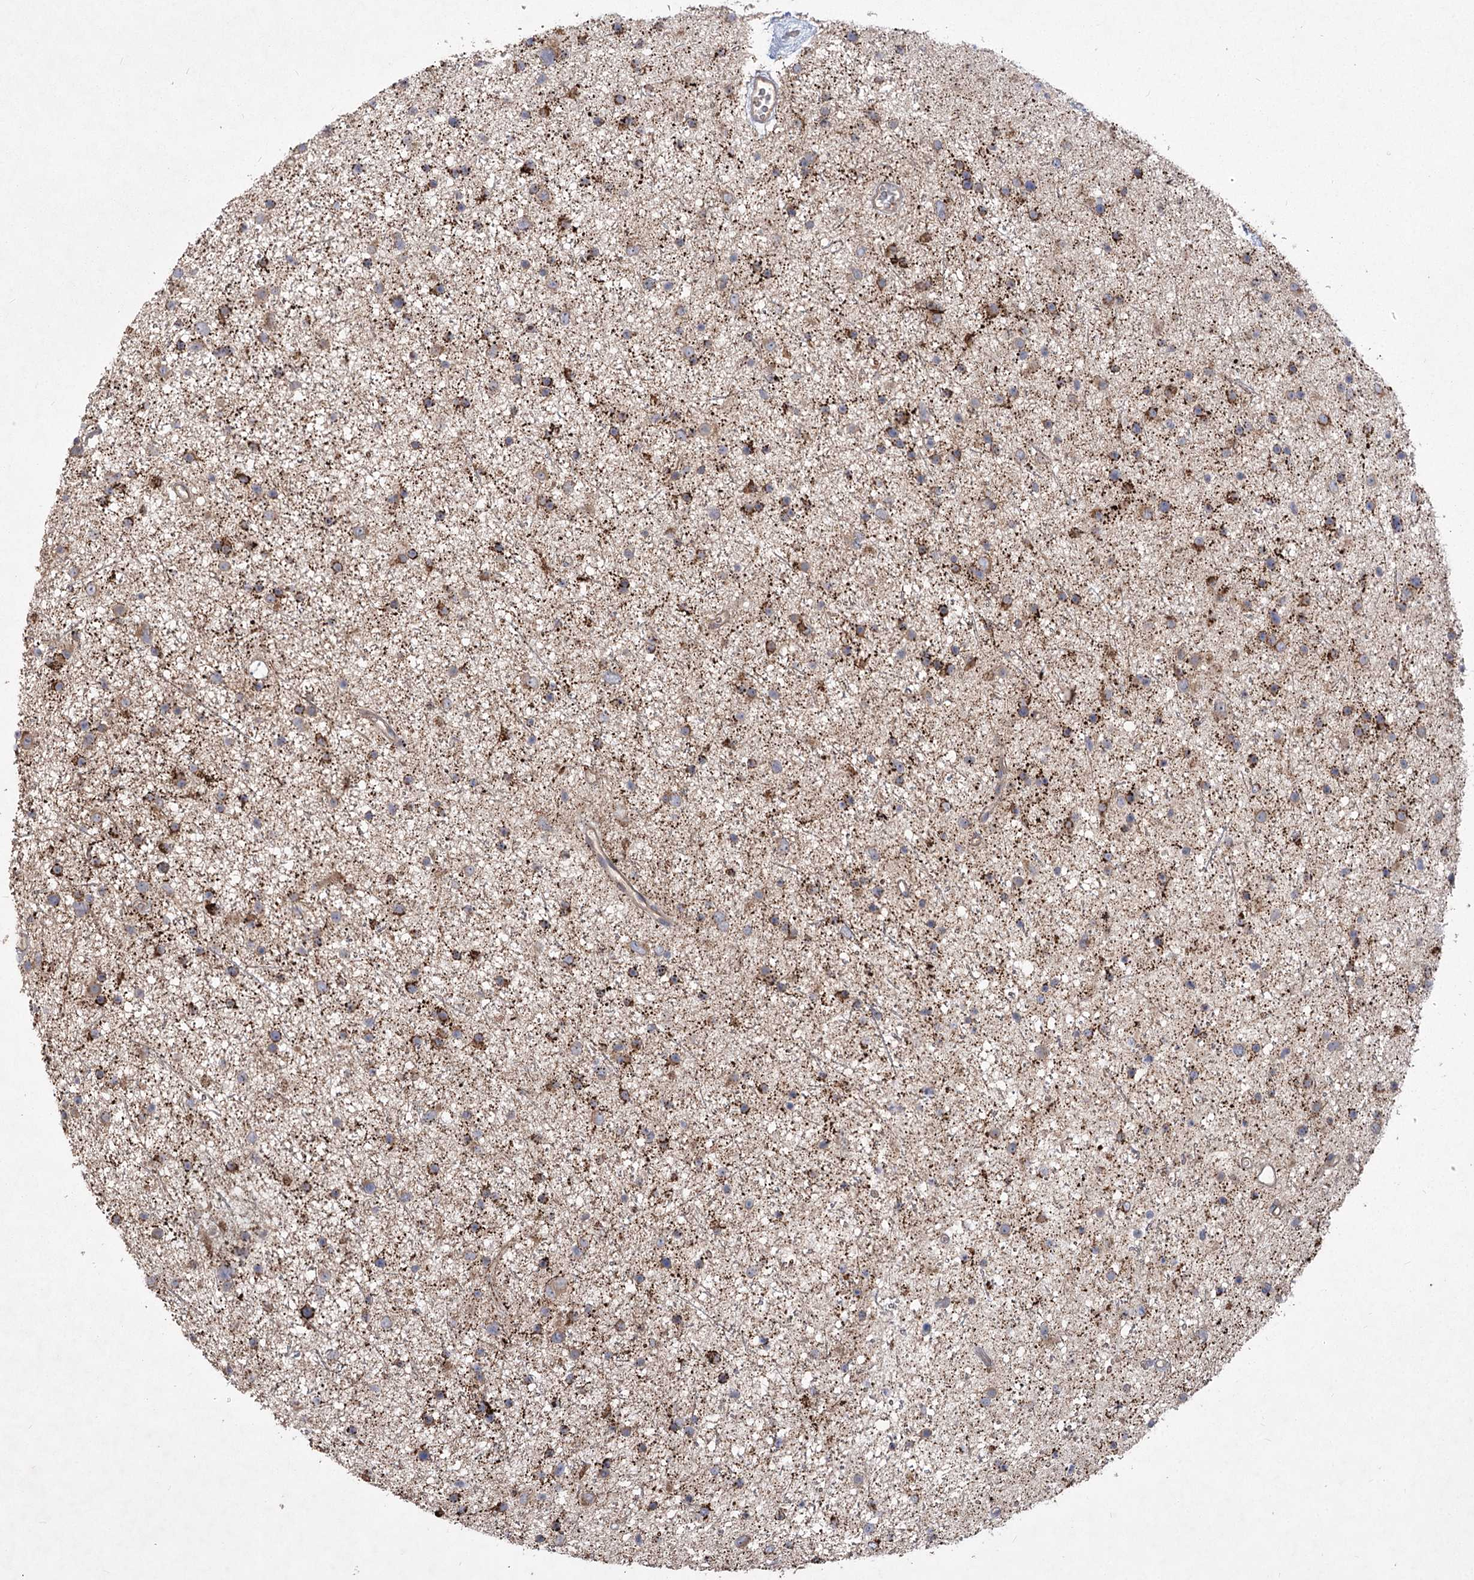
{"staining": {"intensity": "moderate", "quantity": ">75%", "location": "cytoplasmic/membranous"}, "tissue": "glioma", "cell_type": "Tumor cells", "image_type": "cancer", "snomed": [{"axis": "morphology", "description": "Glioma, malignant, Low grade"}, {"axis": "topography", "description": "Cerebral cortex"}], "caption": "IHC photomicrograph of glioma stained for a protein (brown), which displays medium levels of moderate cytoplasmic/membranous expression in about >75% of tumor cells.", "gene": "RIN2", "patient": {"sex": "female", "age": 39}}